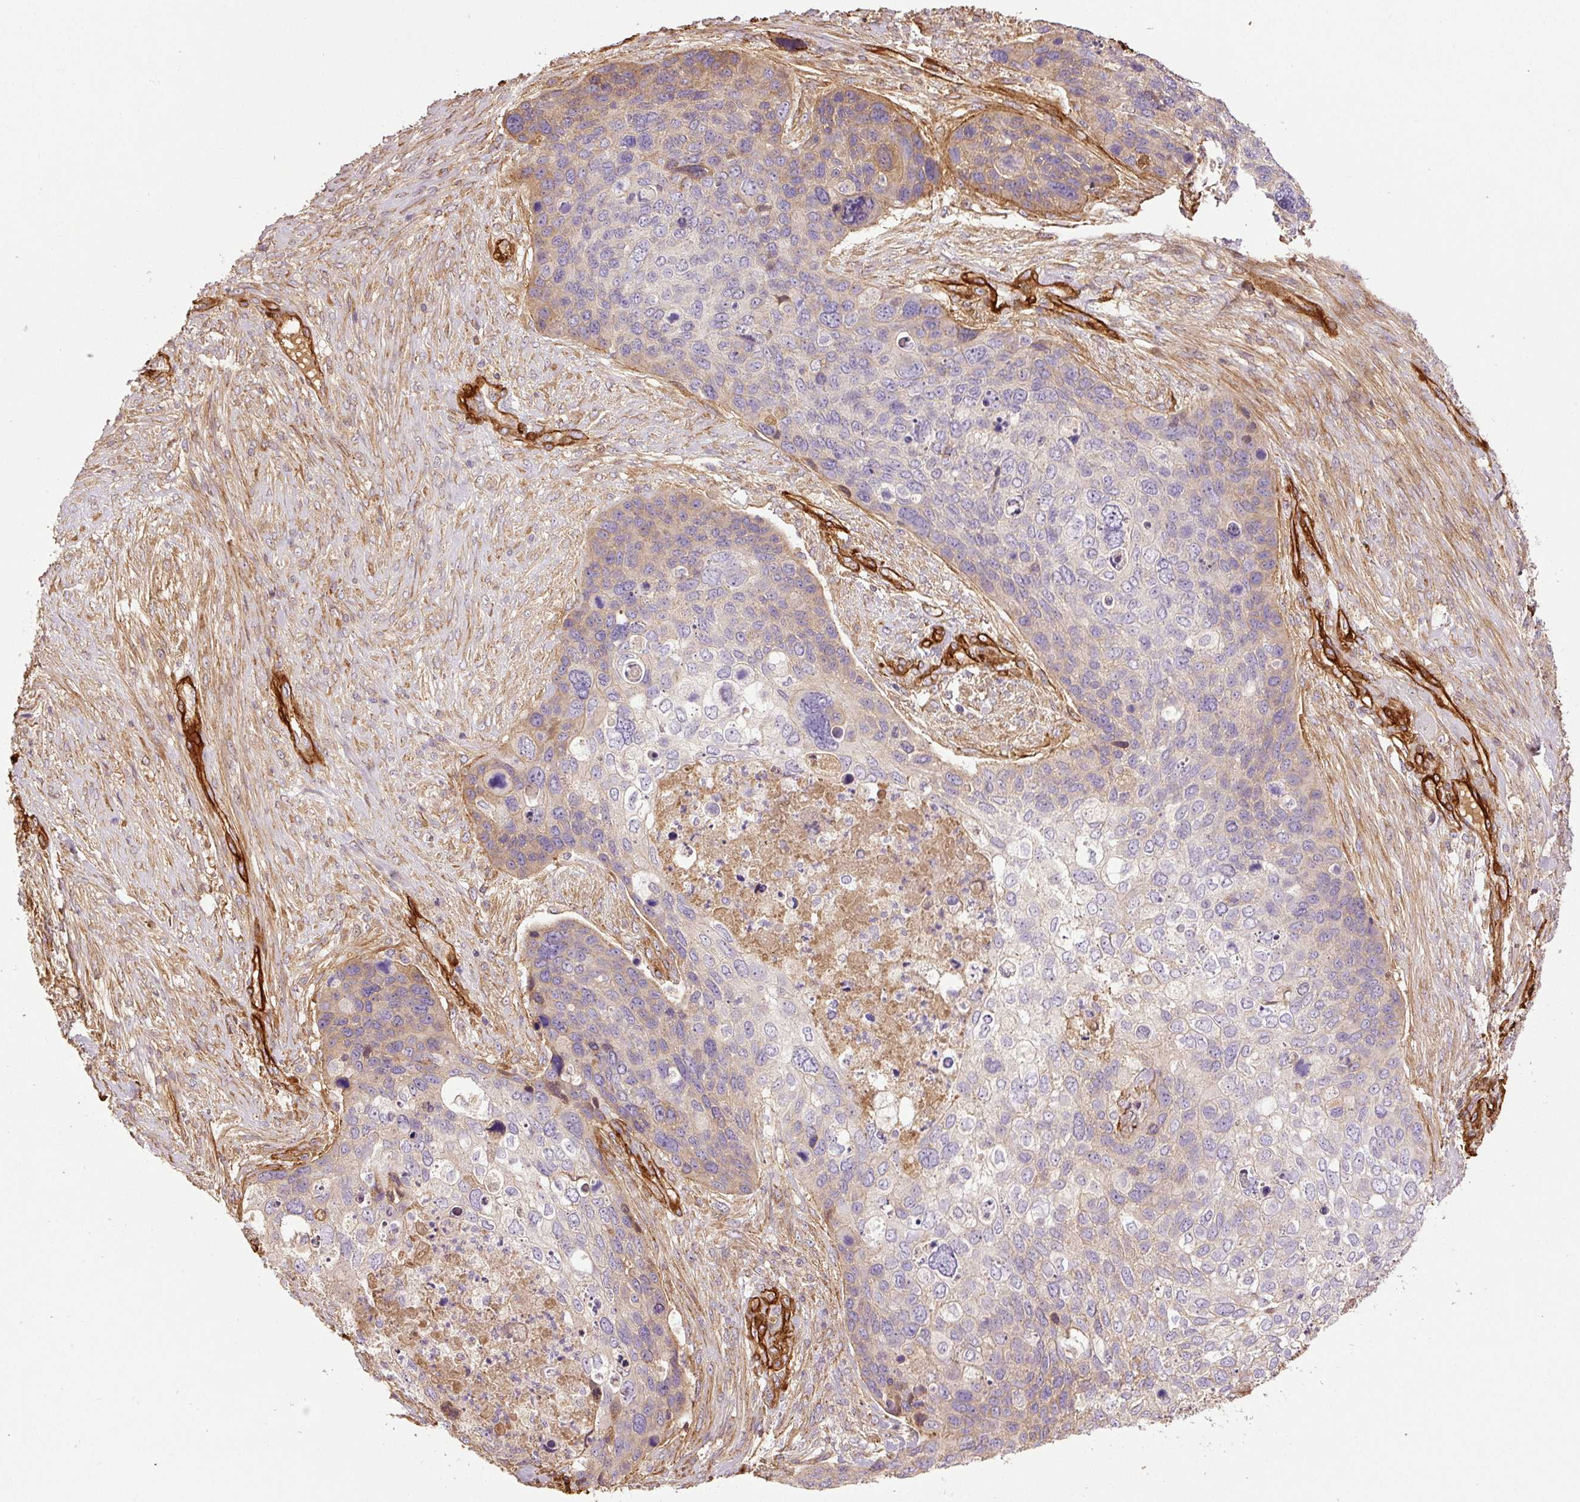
{"staining": {"intensity": "weak", "quantity": "<25%", "location": "cytoplasmic/membranous"}, "tissue": "skin cancer", "cell_type": "Tumor cells", "image_type": "cancer", "snomed": [{"axis": "morphology", "description": "Basal cell carcinoma"}, {"axis": "topography", "description": "Skin"}], "caption": "Tumor cells show no significant protein positivity in skin cancer. The staining is performed using DAB brown chromogen with nuclei counter-stained in using hematoxylin.", "gene": "NID2", "patient": {"sex": "female", "age": 74}}